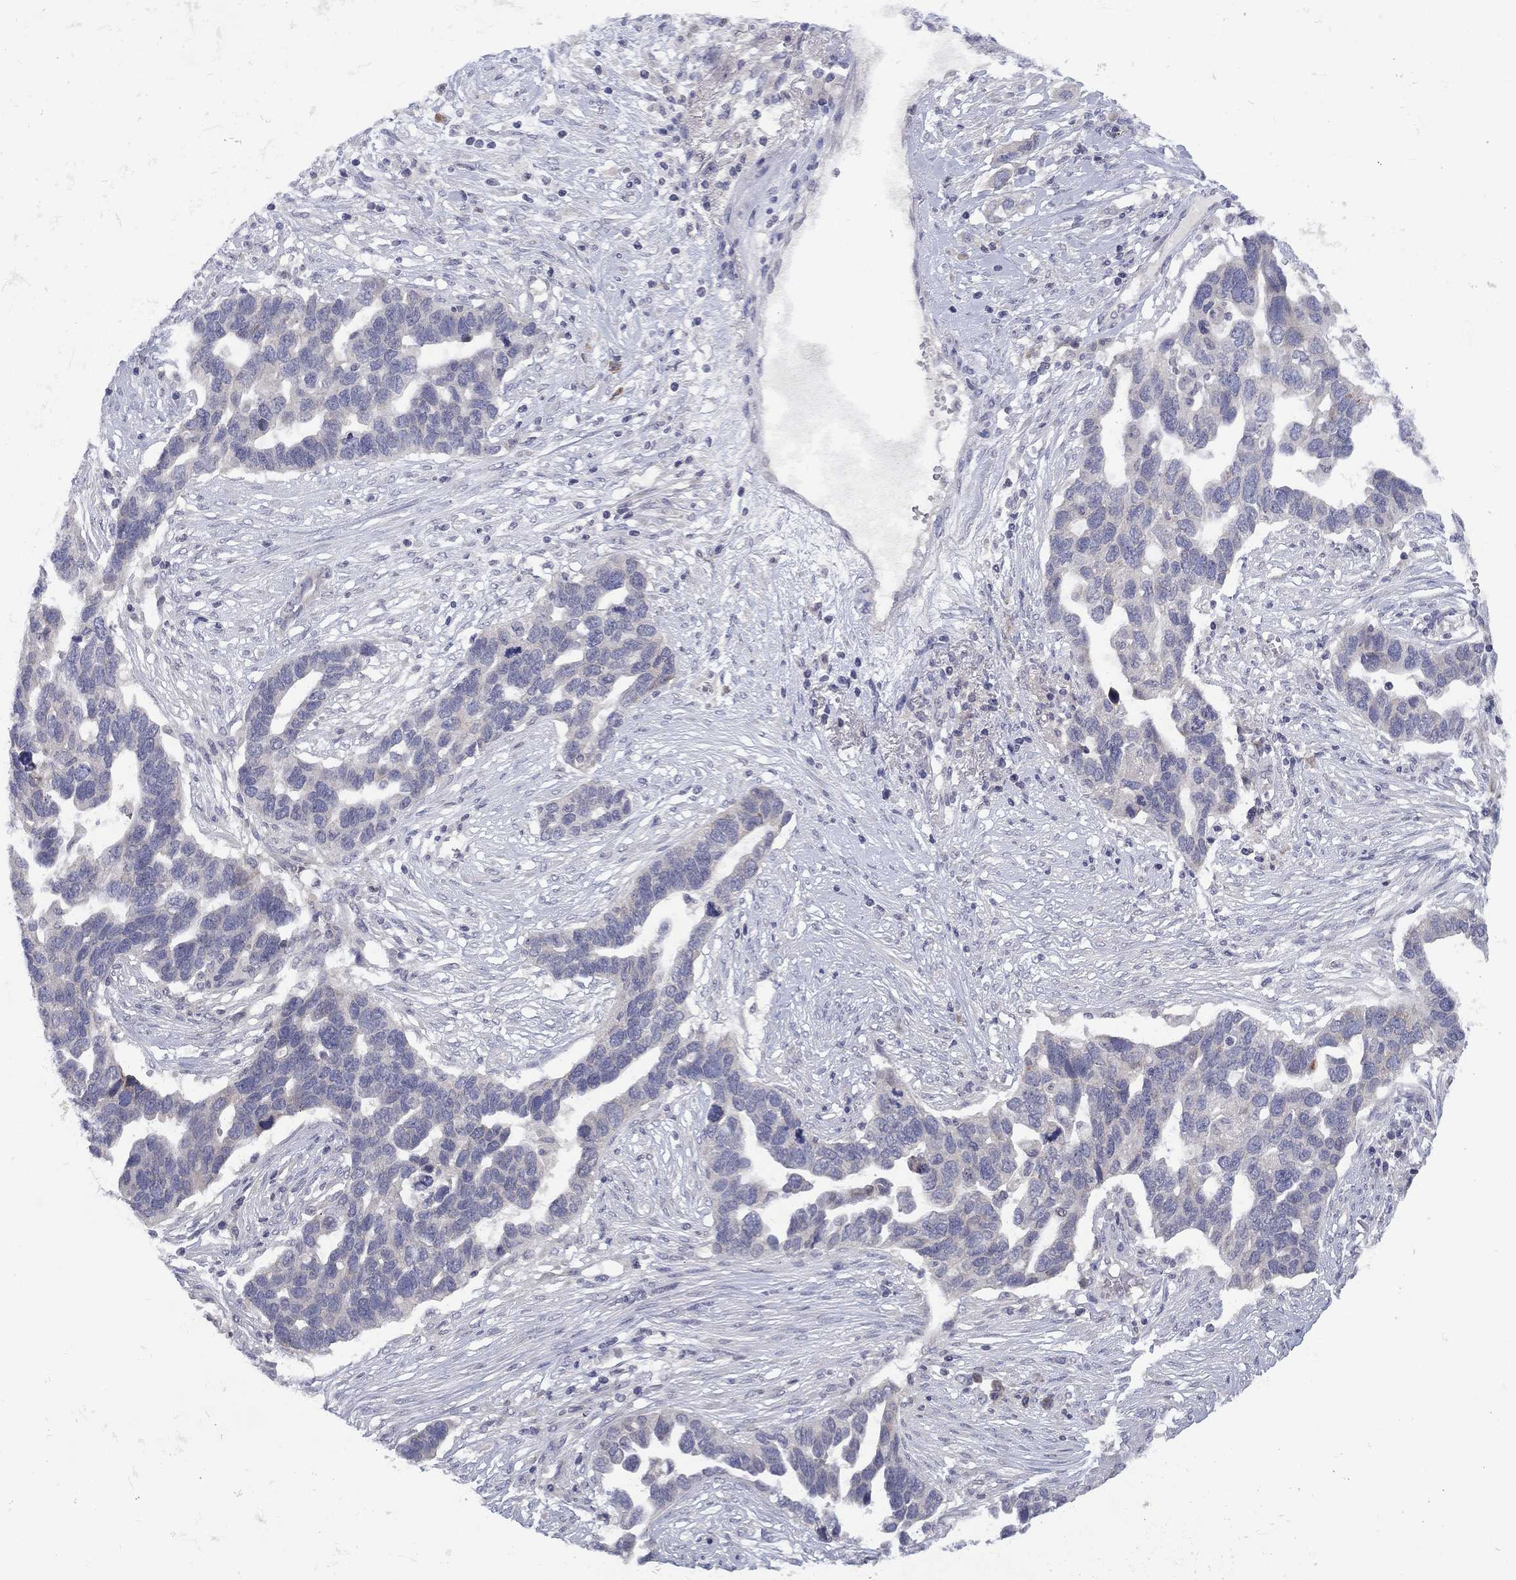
{"staining": {"intensity": "negative", "quantity": "none", "location": "none"}, "tissue": "ovarian cancer", "cell_type": "Tumor cells", "image_type": "cancer", "snomed": [{"axis": "morphology", "description": "Cystadenocarcinoma, serous, NOS"}, {"axis": "topography", "description": "Ovary"}], "caption": "Immunohistochemistry photomicrograph of serous cystadenocarcinoma (ovarian) stained for a protein (brown), which shows no expression in tumor cells.", "gene": "CACNA1A", "patient": {"sex": "female", "age": 54}}